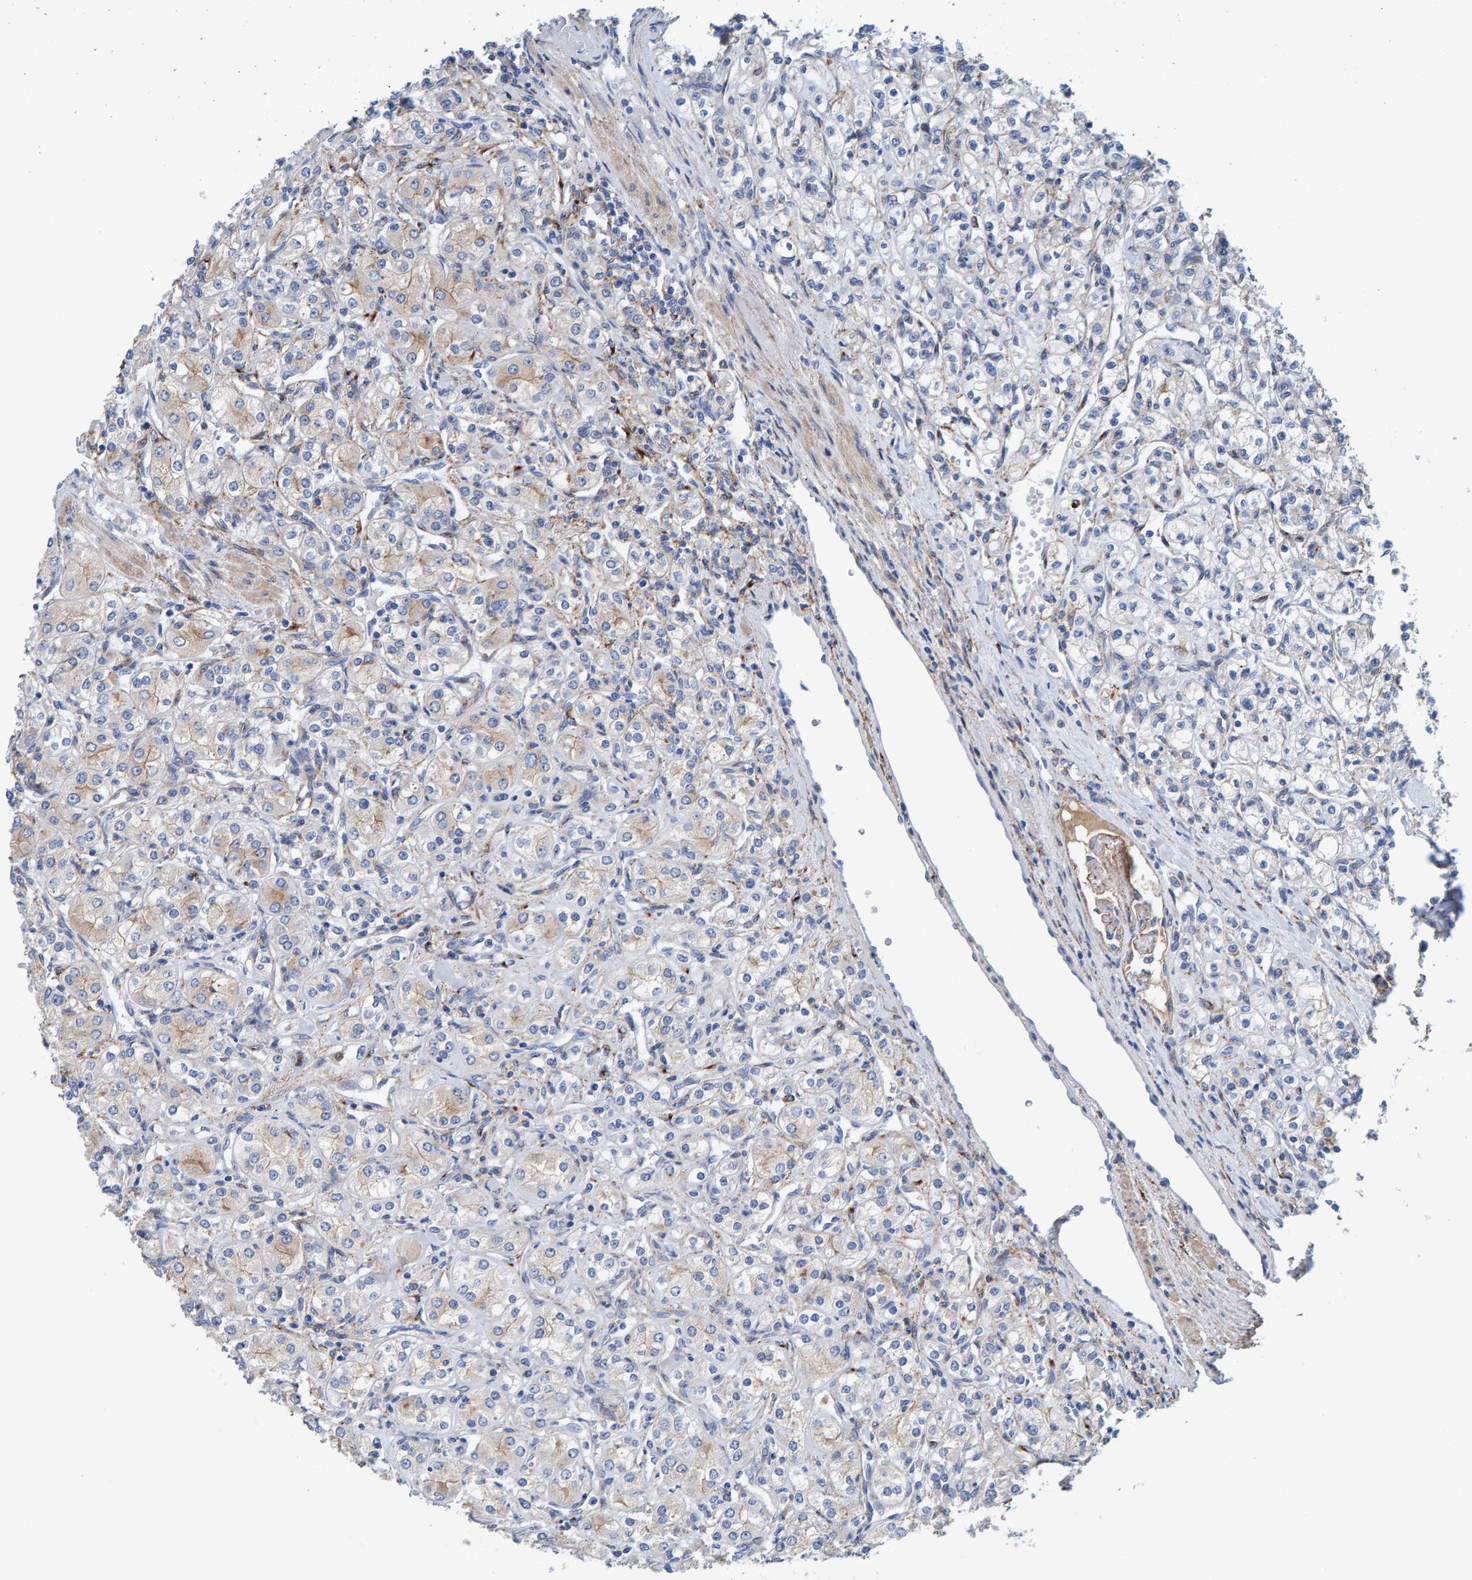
{"staining": {"intensity": "weak", "quantity": "<25%", "location": "cytoplasmic/membranous"}, "tissue": "renal cancer", "cell_type": "Tumor cells", "image_type": "cancer", "snomed": [{"axis": "morphology", "description": "Adenocarcinoma, NOS"}, {"axis": "topography", "description": "Kidney"}], "caption": "The immunohistochemistry (IHC) photomicrograph has no significant positivity in tumor cells of renal adenocarcinoma tissue.", "gene": "LRP1", "patient": {"sex": "male", "age": 77}}